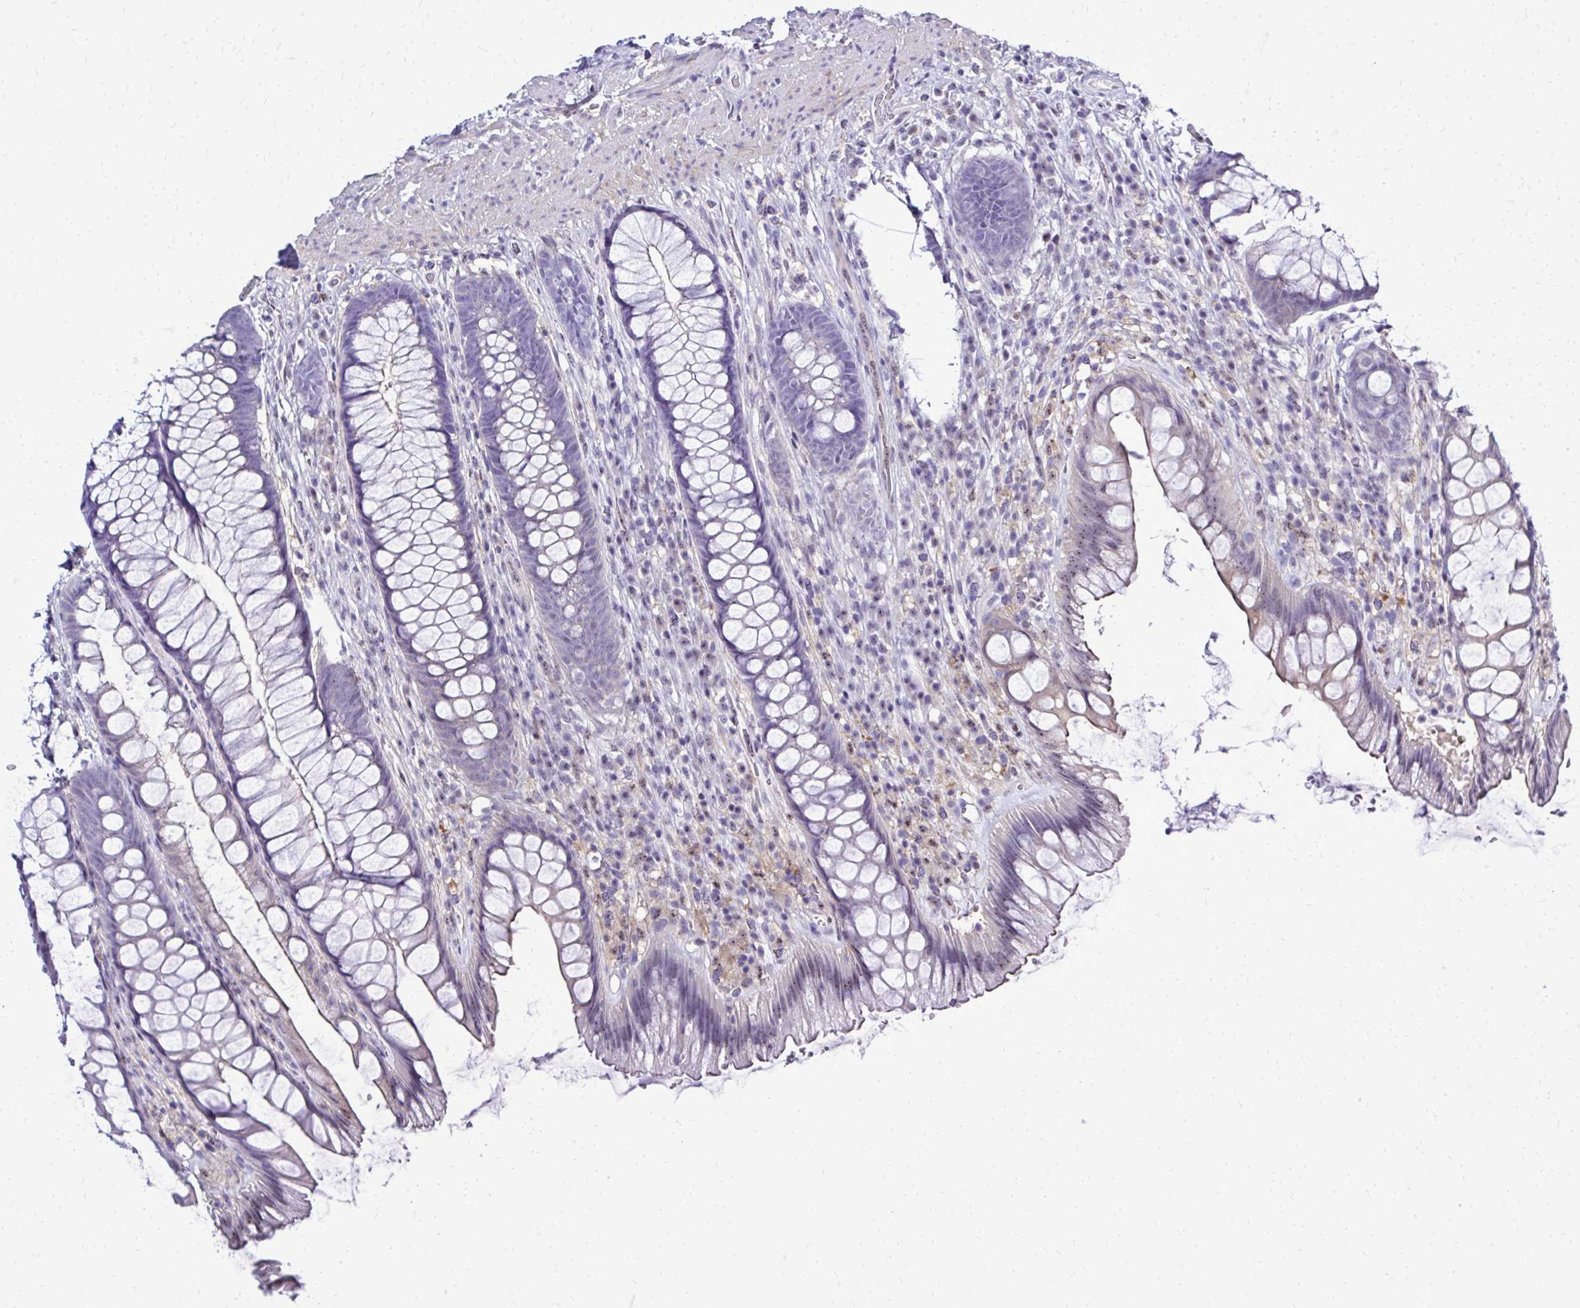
{"staining": {"intensity": "negative", "quantity": "none", "location": "none"}, "tissue": "rectum", "cell_type": "Glandular cells", "image_type": "normal", "snomed": [{"axis": "morphology", "description": "Normal tissue, NOS"}, {"axis": "topography", "description": "Rectum"}], "caption": "A histopathology image of rectum stained for a protein reveals no brown staining in glandular cells.", "gene": "RASL11B", "patient": {"sex": "male", "age": 53}}